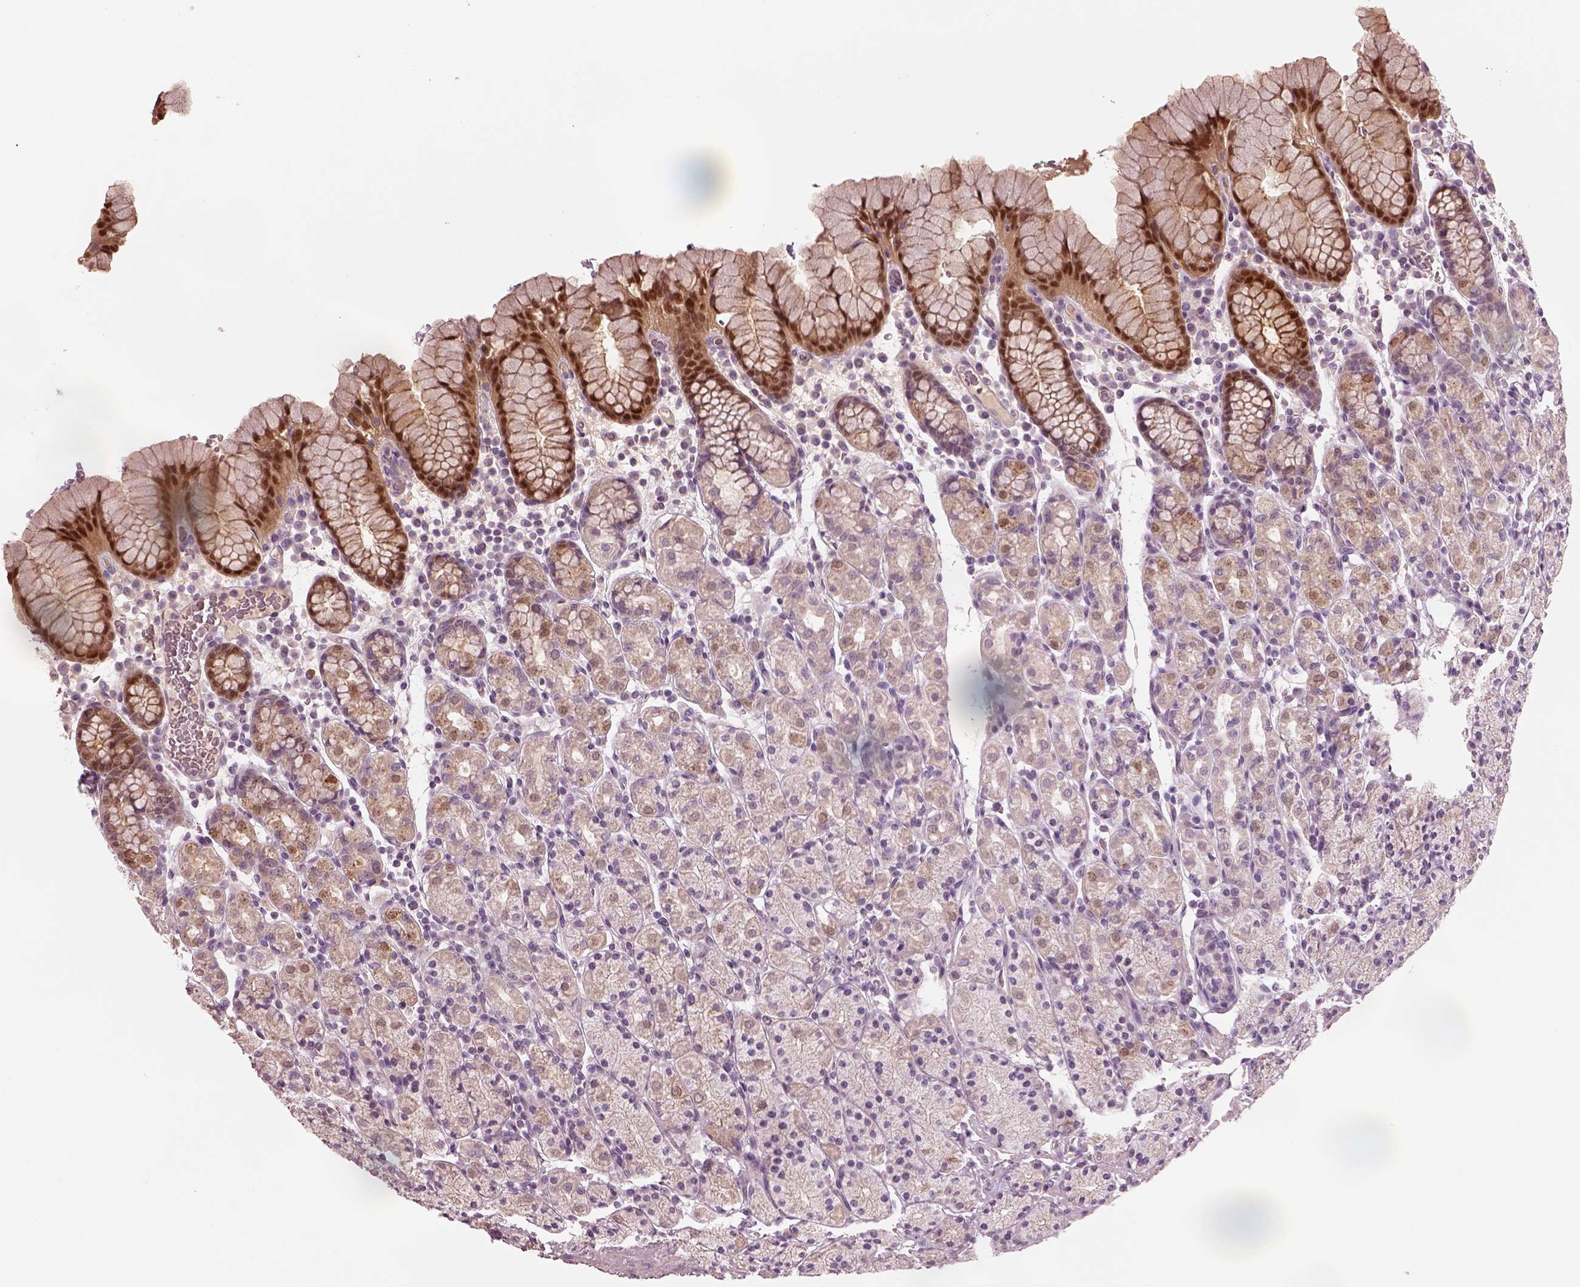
{"staining": {"intensity": "strong", "quantity": "25%-75%", "location": "cytoplasmic/membranous,nuclear"}, "tissue": "stomach", "cell_type": "Glandular cells", "image_type": "normal", "snomed": [{"axis": "morphology", "description": "Normal tissue, NOS"}, {"axis": "topography", "description": "Stomach, upper"}, {"axis": "topography", "description": "Stomach"}], "caption": "The micrograph displays immunohistochemical staining of normal stomach. There is strong cytoplasmic/membranous,nuclear staining is present in about 25%-75% of glandular cells.", "gene": "SDCBP2", "patient": {"sex": "male", "age": 62}}